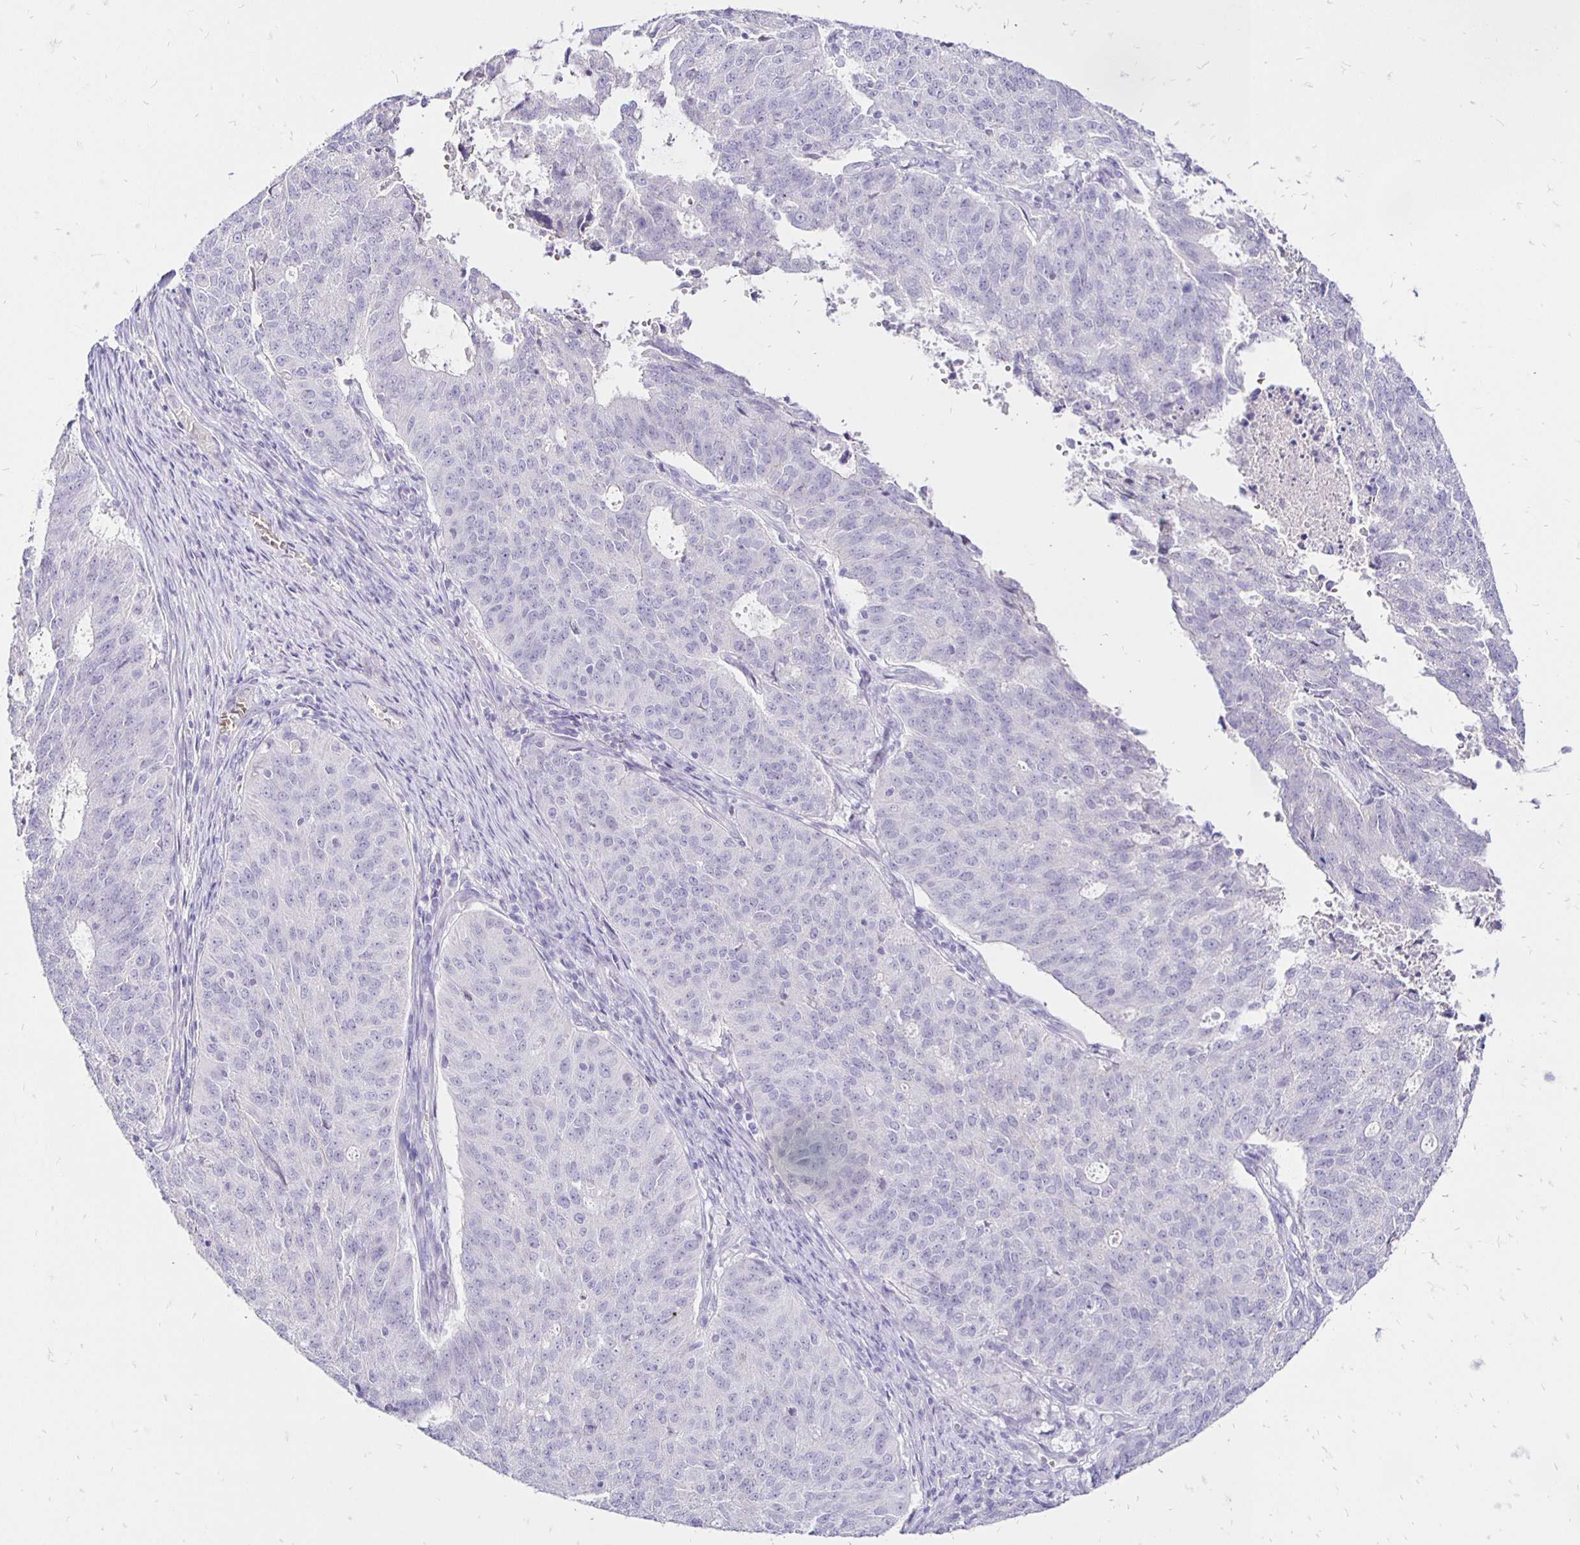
{"staining": {"intensity": "negative", "quantity": "none", "location": "none"}, "tissue": "endometrial cancer", "cell_type": "Tumor cells", "image_type": "cancer", "snomed": [{"axis": "morphology", "description": "Adenocarcinoma, NOS"}, {"axis": "topography", "description": "Endometrium"}], "caption": "A photomicrograph of human adenocarcinoma (endometrial) is negative for staining in tumor cells.", "gene": "IRGC", "patient": {"sex": "female", "age": 82}}